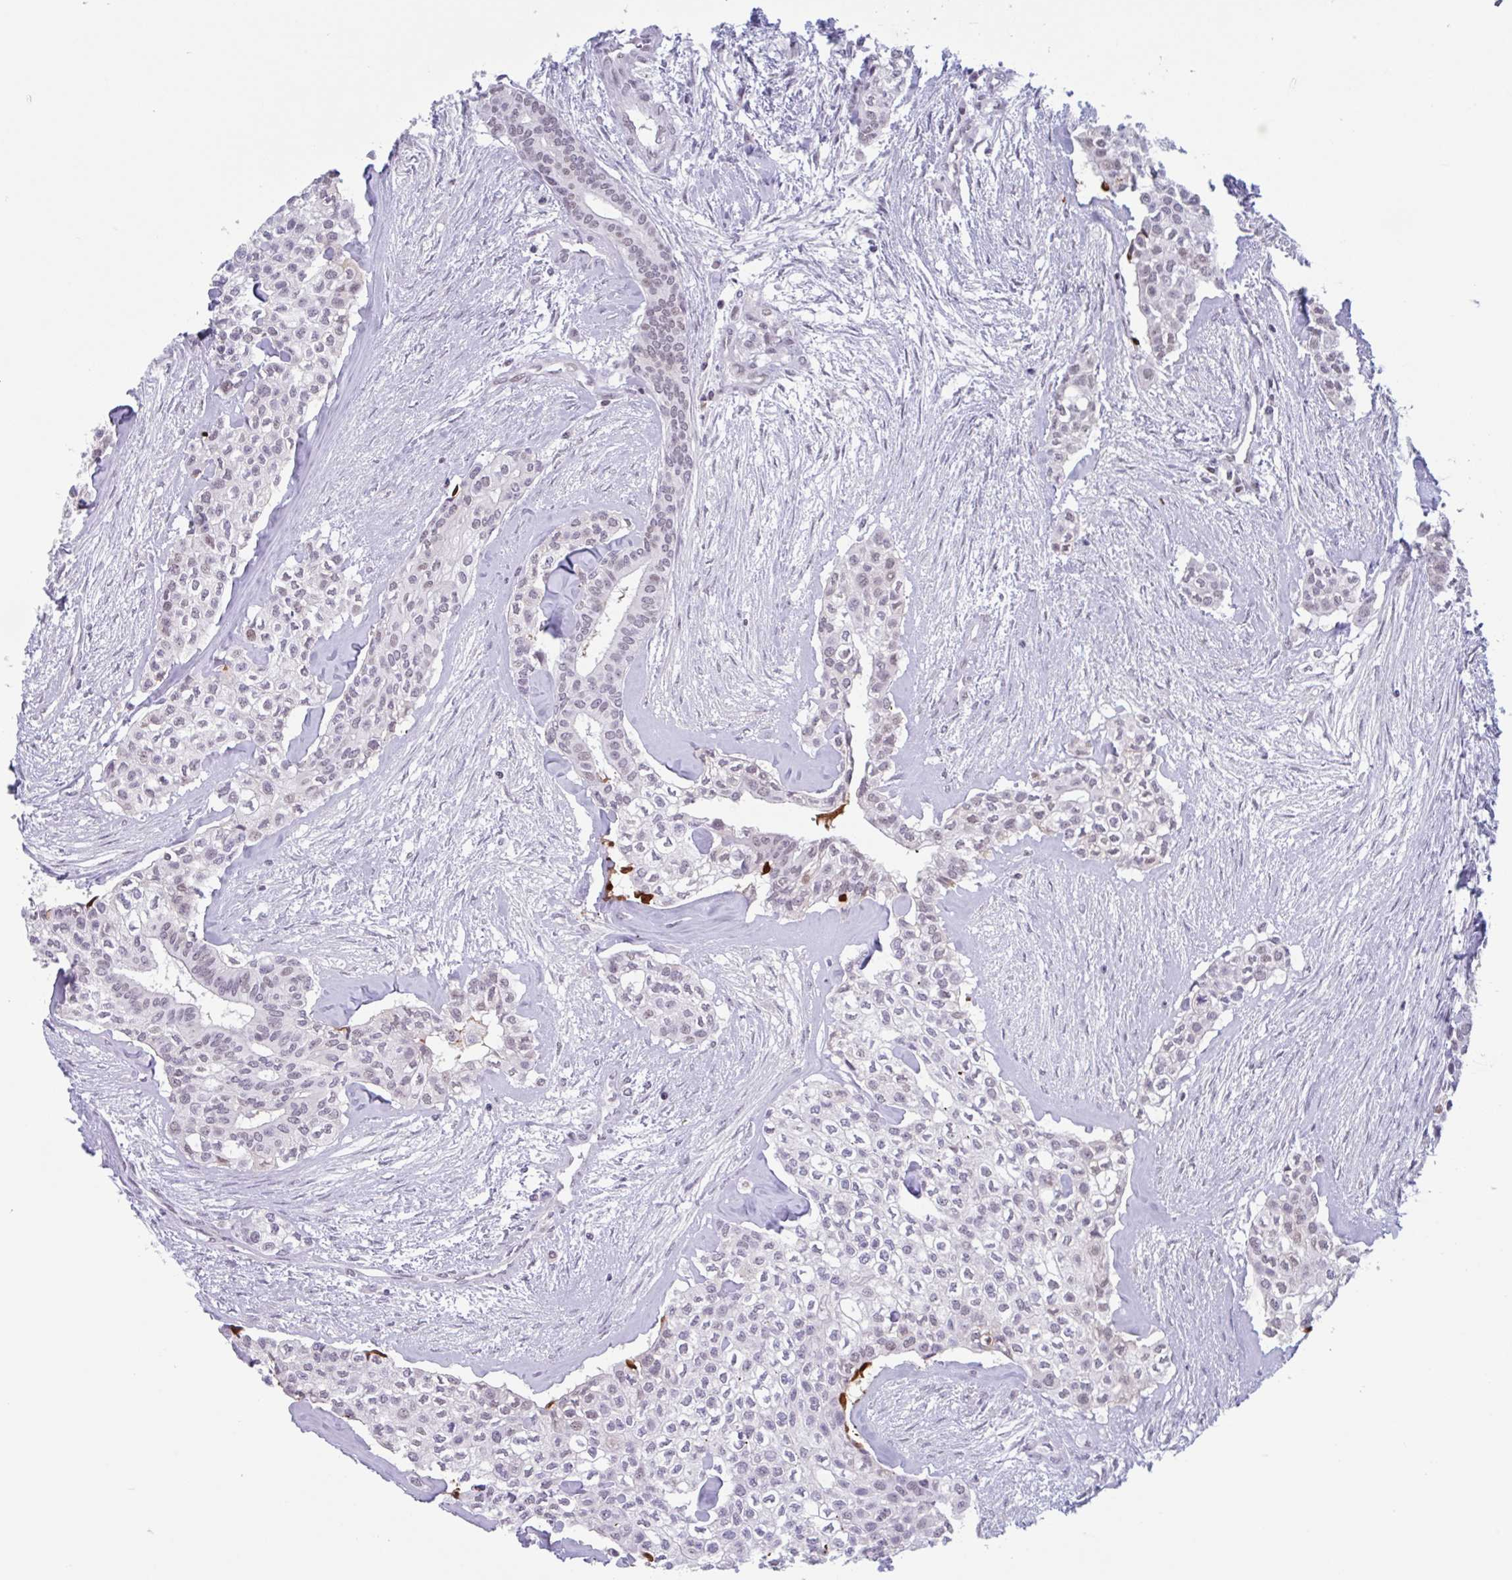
{"staining": {"intensity": "weak", "quantity": "<25%", "location": "nuclear"}, "tissue": "head and neck cancer", "cell_type": "Tumor cells", "image_type": "cancer", "snomed": [{"axis": "morphology", "description": "Adenocarcinoma, NOS"}, {"axis": "topography", "description": "Head-Neck"}], "caption": "The photomicrograph exhibits no significant staining in tumor cells of head and neck cancer (adenocarcinoma).", "gene": "PLG", "patient": {"sex": "male", "age": 81}}